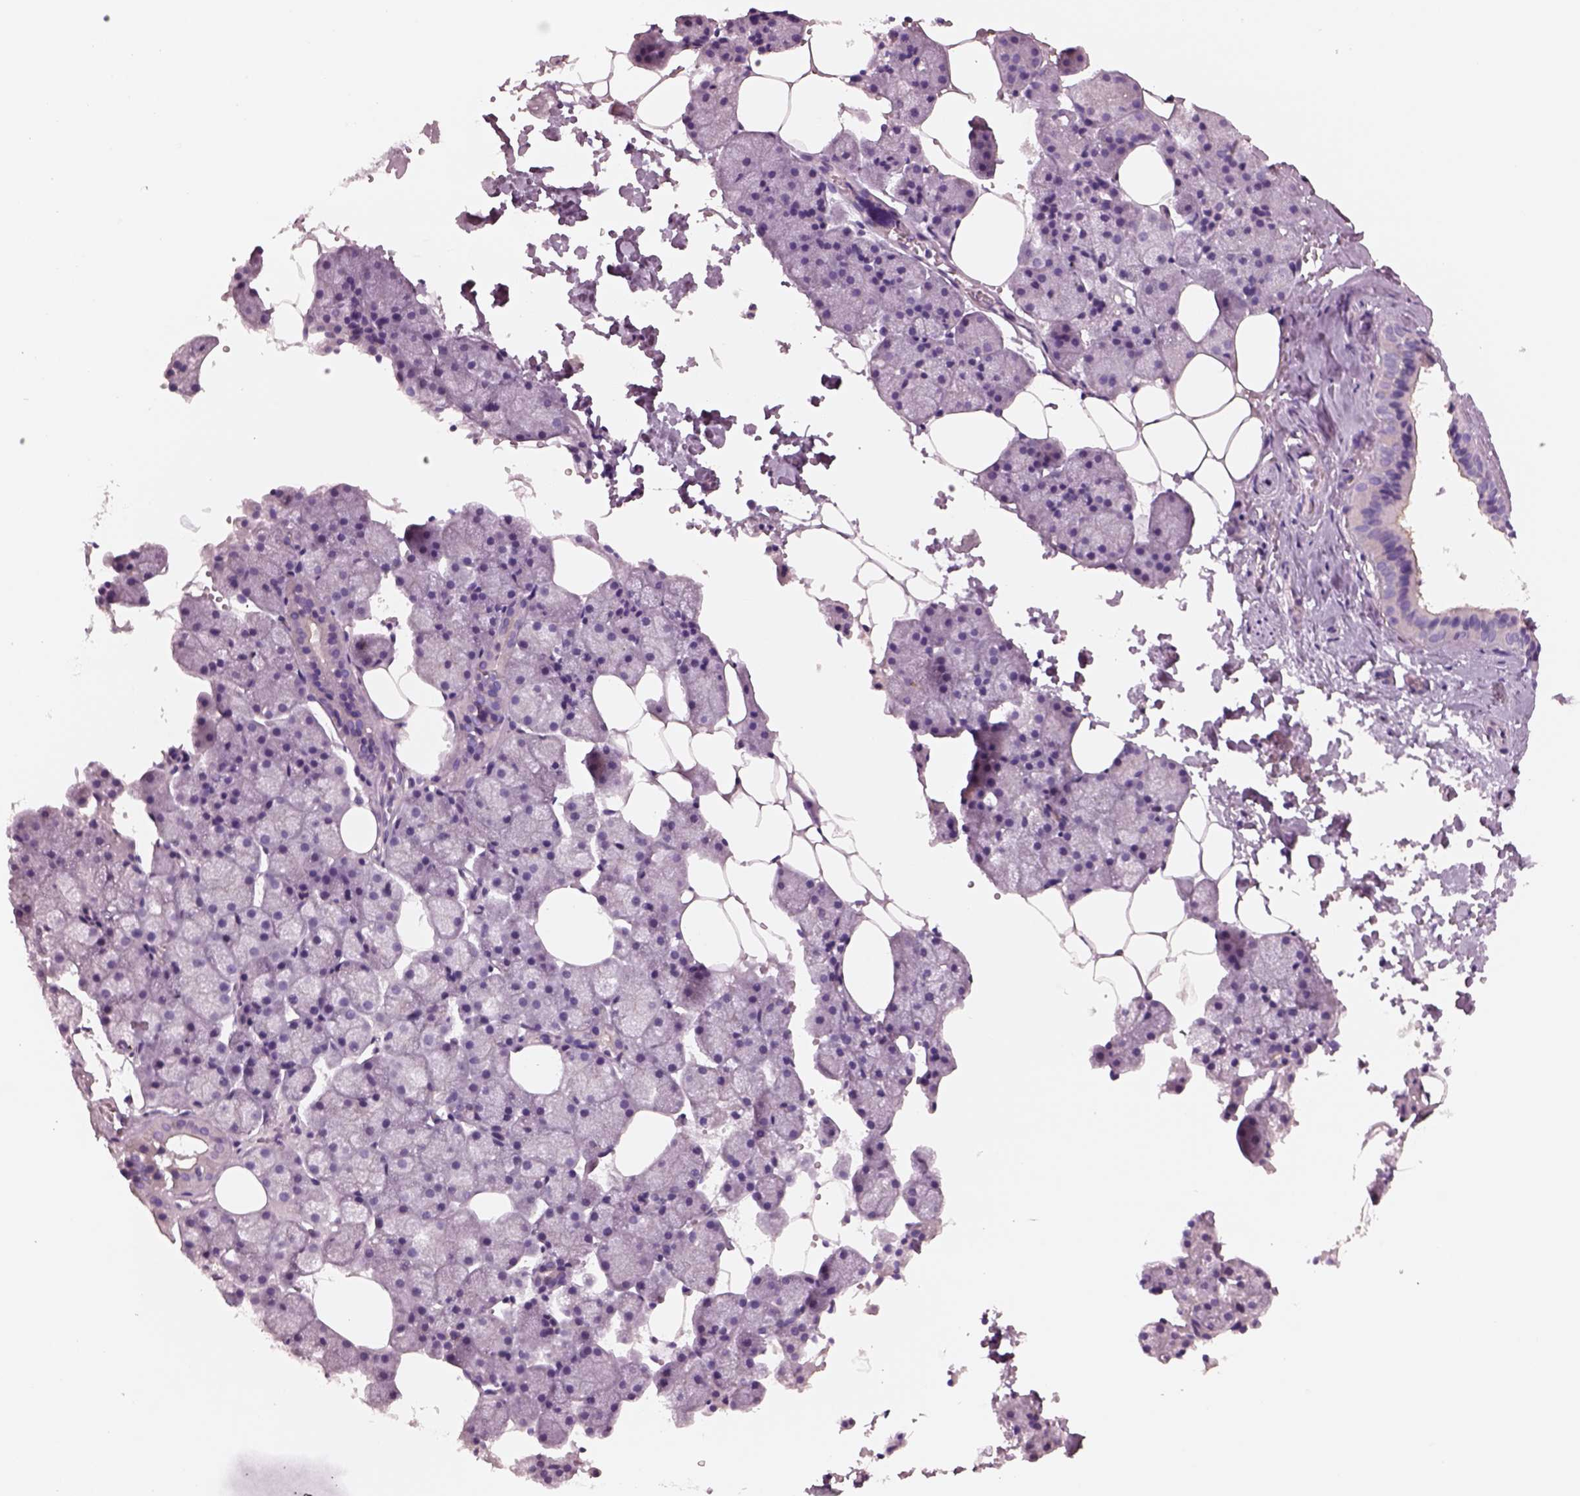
{"staining": {"intensity": "negative", "quantity": "none", "location": "none"}, "tissue": "salivary gland", "cell_type": "Glandular cells", "image_type": "normal", "snomed": [{"axis": "morphology", "description": "Normal tissue, NOS"}, {"axis": "topography", "description": "Salivary gland"}], "caption": "An immunohistochemistry image of benign salivary gland is shown. There is no staining in glandular cells of salivary gland.", "gene": "IGLL1", "patient": {"sex": "male", "age": 38}}